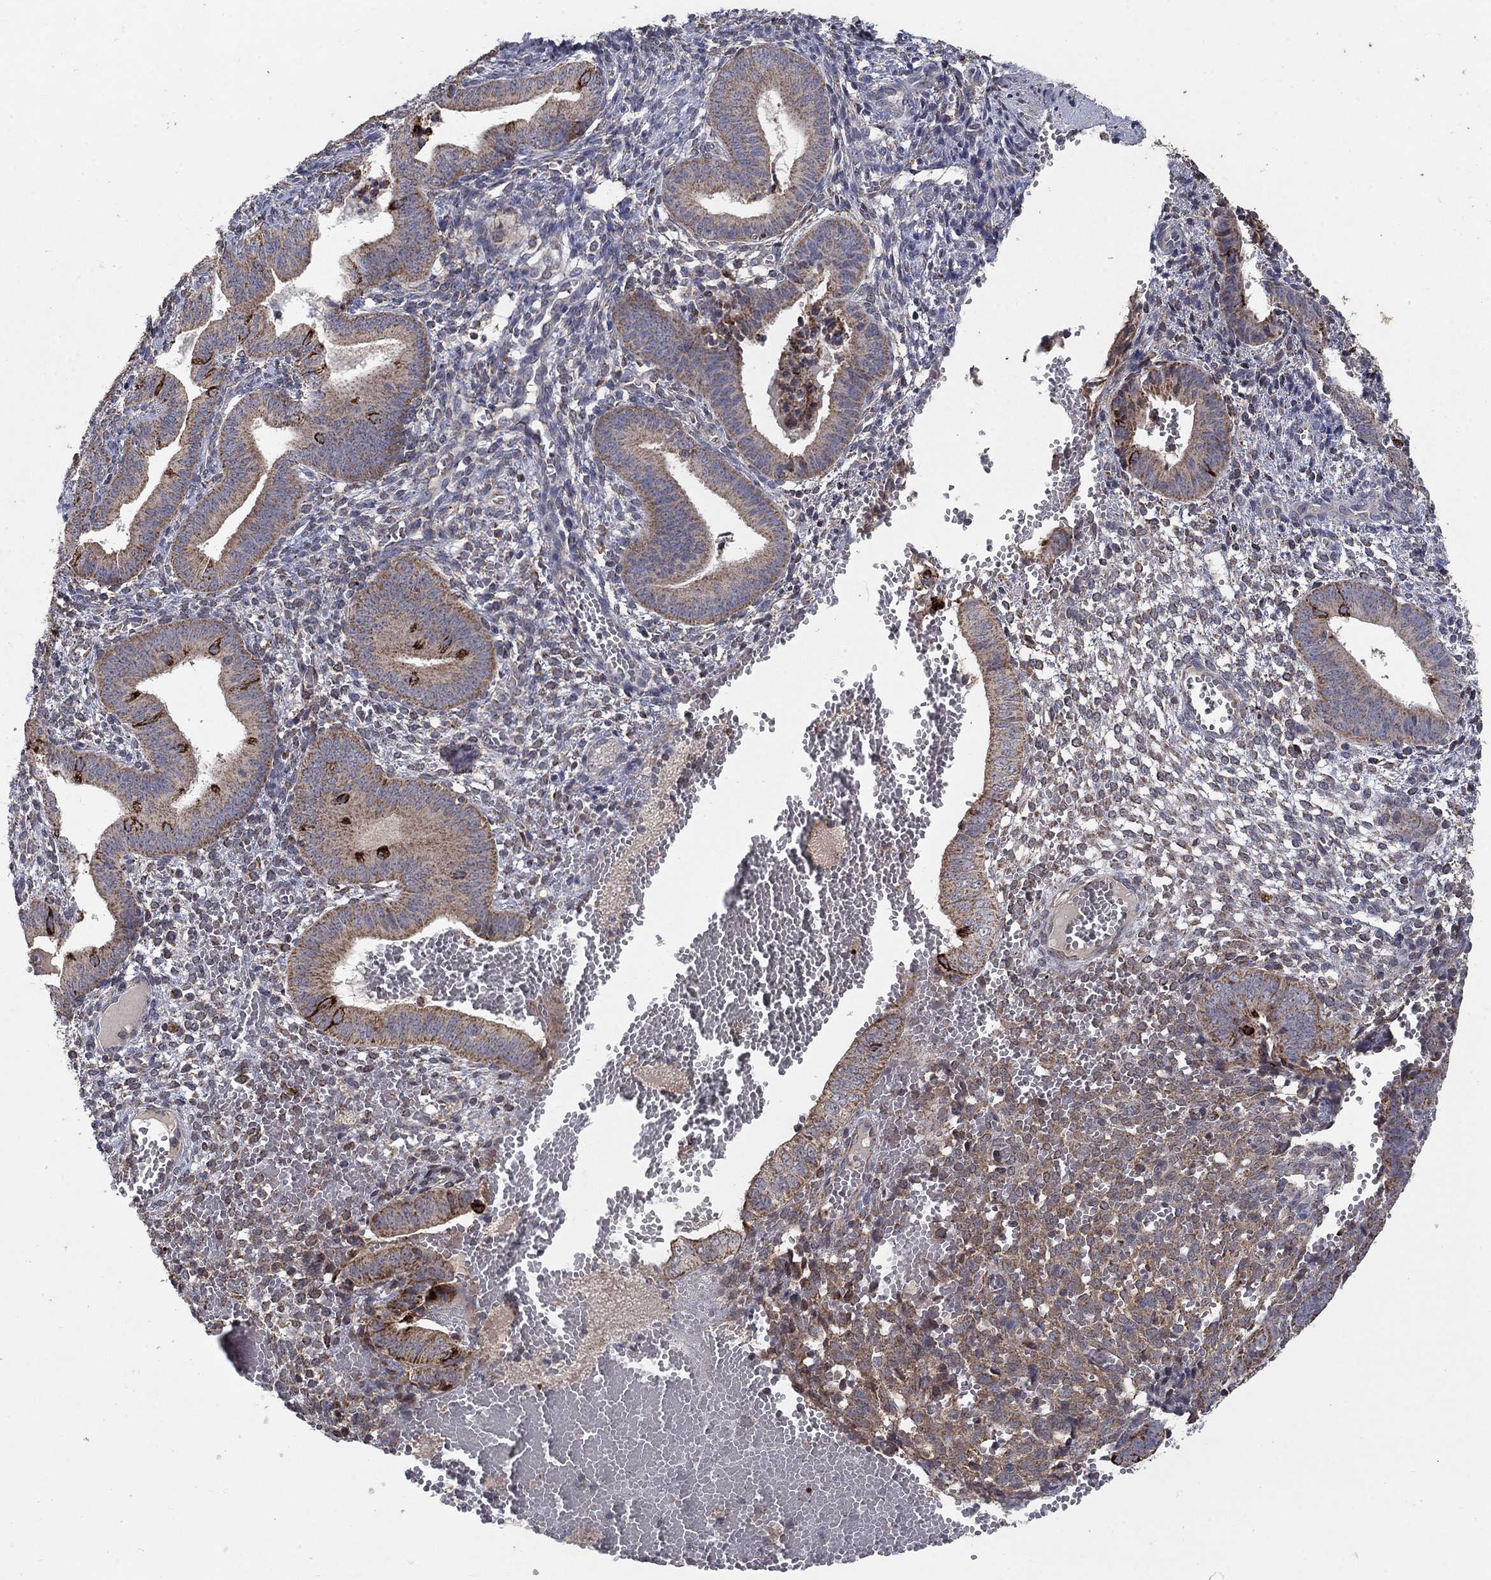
{"staining": {"intensity": "weak", "quantity": "<25%", "location": "cytoplasmic/membranous"}, "tissue": "endometrium", "cell_type": "Cells in endometrial stroma", "image_type": "normal", "snomed": [{"axis": "morphology", "description": "Normal tissue, NOS"}, {"axis": "topography", "description": "Endometrium"}], "caption": "Immunohistochemical staining of benign human endometrium reveals no significant staining in cells in endometrial stroma.", "gene": "GPSM1", "patient": {"sex": "female", "age": 42}}